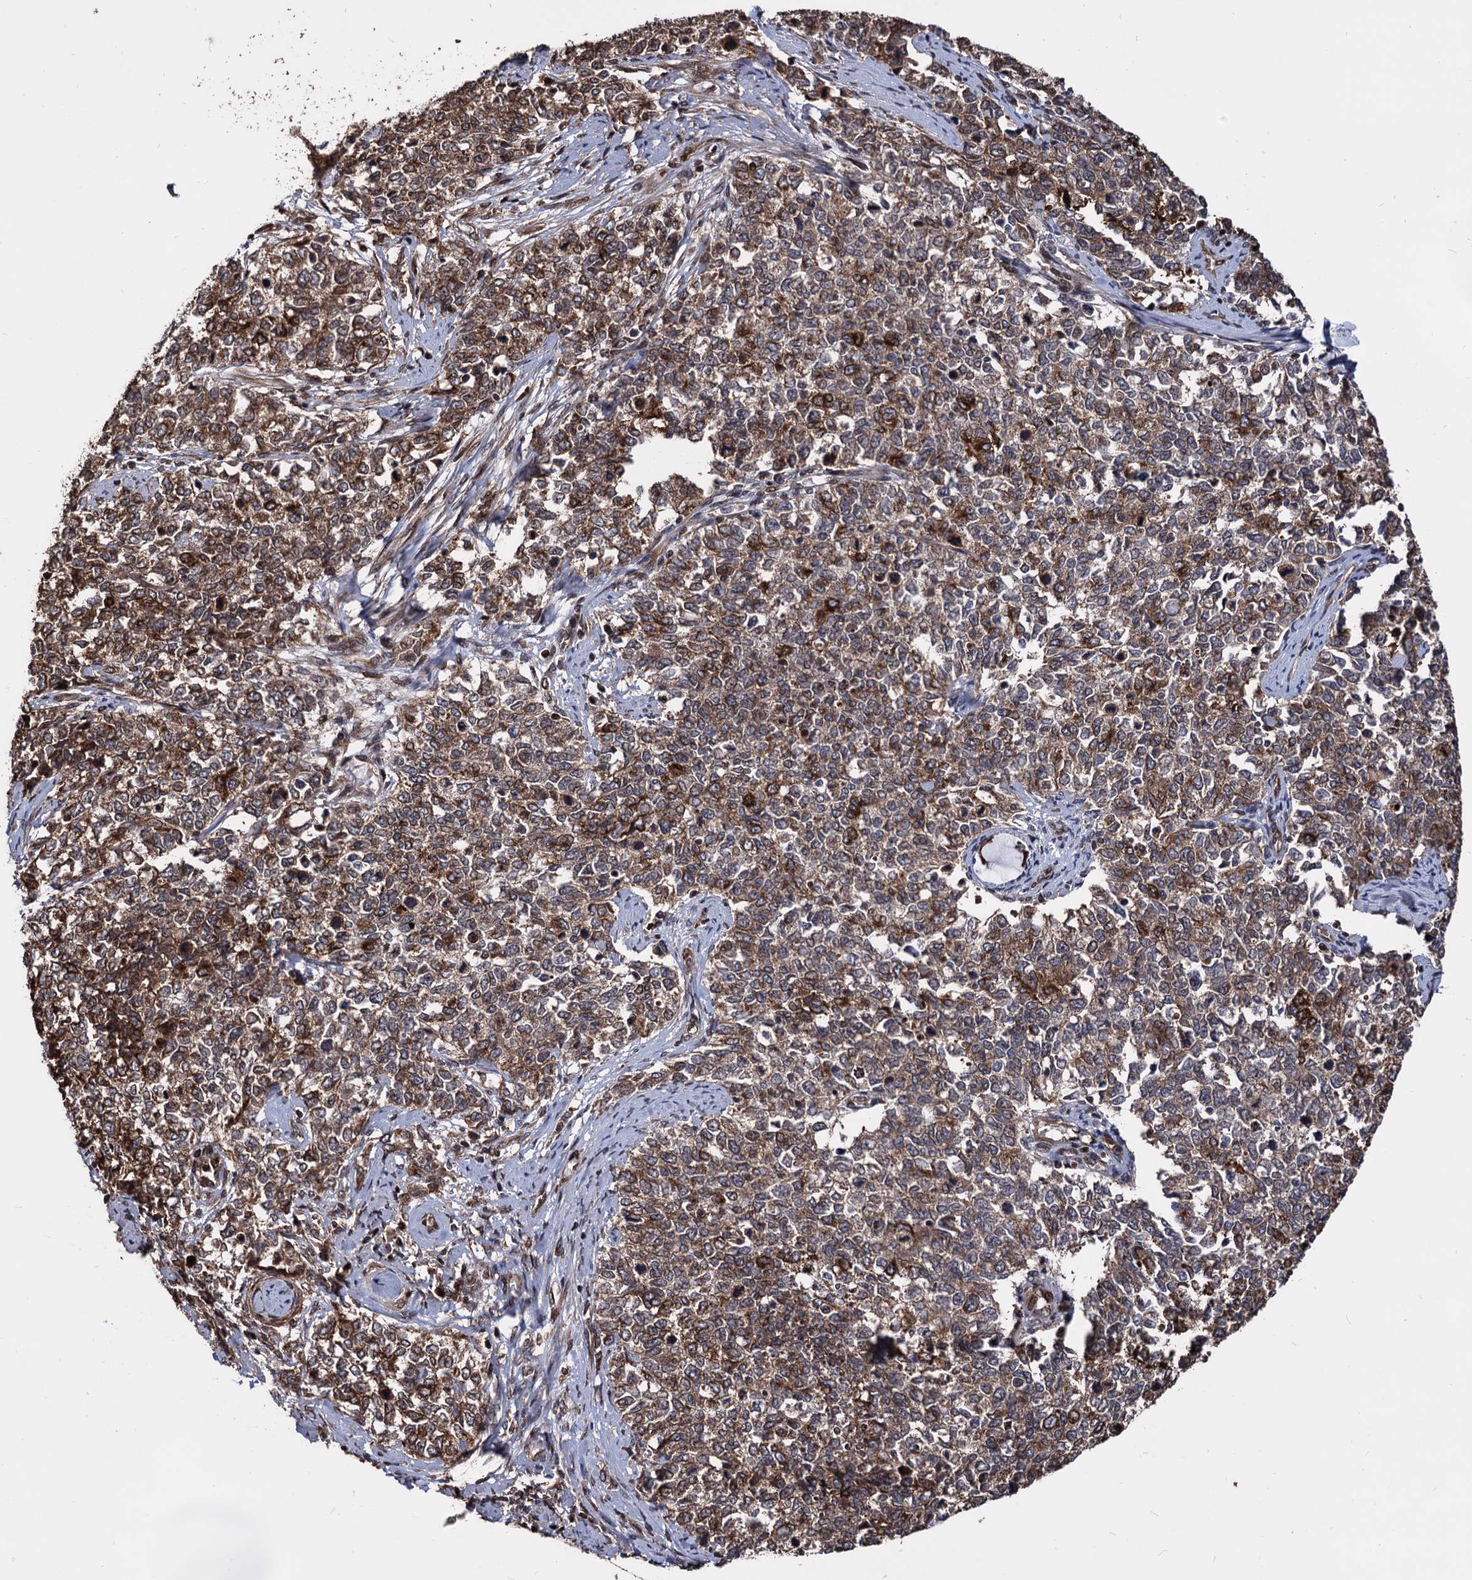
{"staining": {"intensity": "strong", "quantity": ">75%", "location": "cytoplasmic/membranous"}, "tissue": "cervical cancer", "cell_type": "Tumor cells", "image_type": "cancer", "snomed": [{"axis": "morphology", "description": "Squamous cell carcinoma, NOS"}, {"axis": "topography", "description": "Cervix"}], "caption": "This is a histology image of immunohistochemistry staining of squamous cell carcinoma (cervical), which shows strong staining in the cytoplasmic/membranous of tumor cells.", "gene": "ANKRD12", "patient": {"sex": "female", "age": 63}}